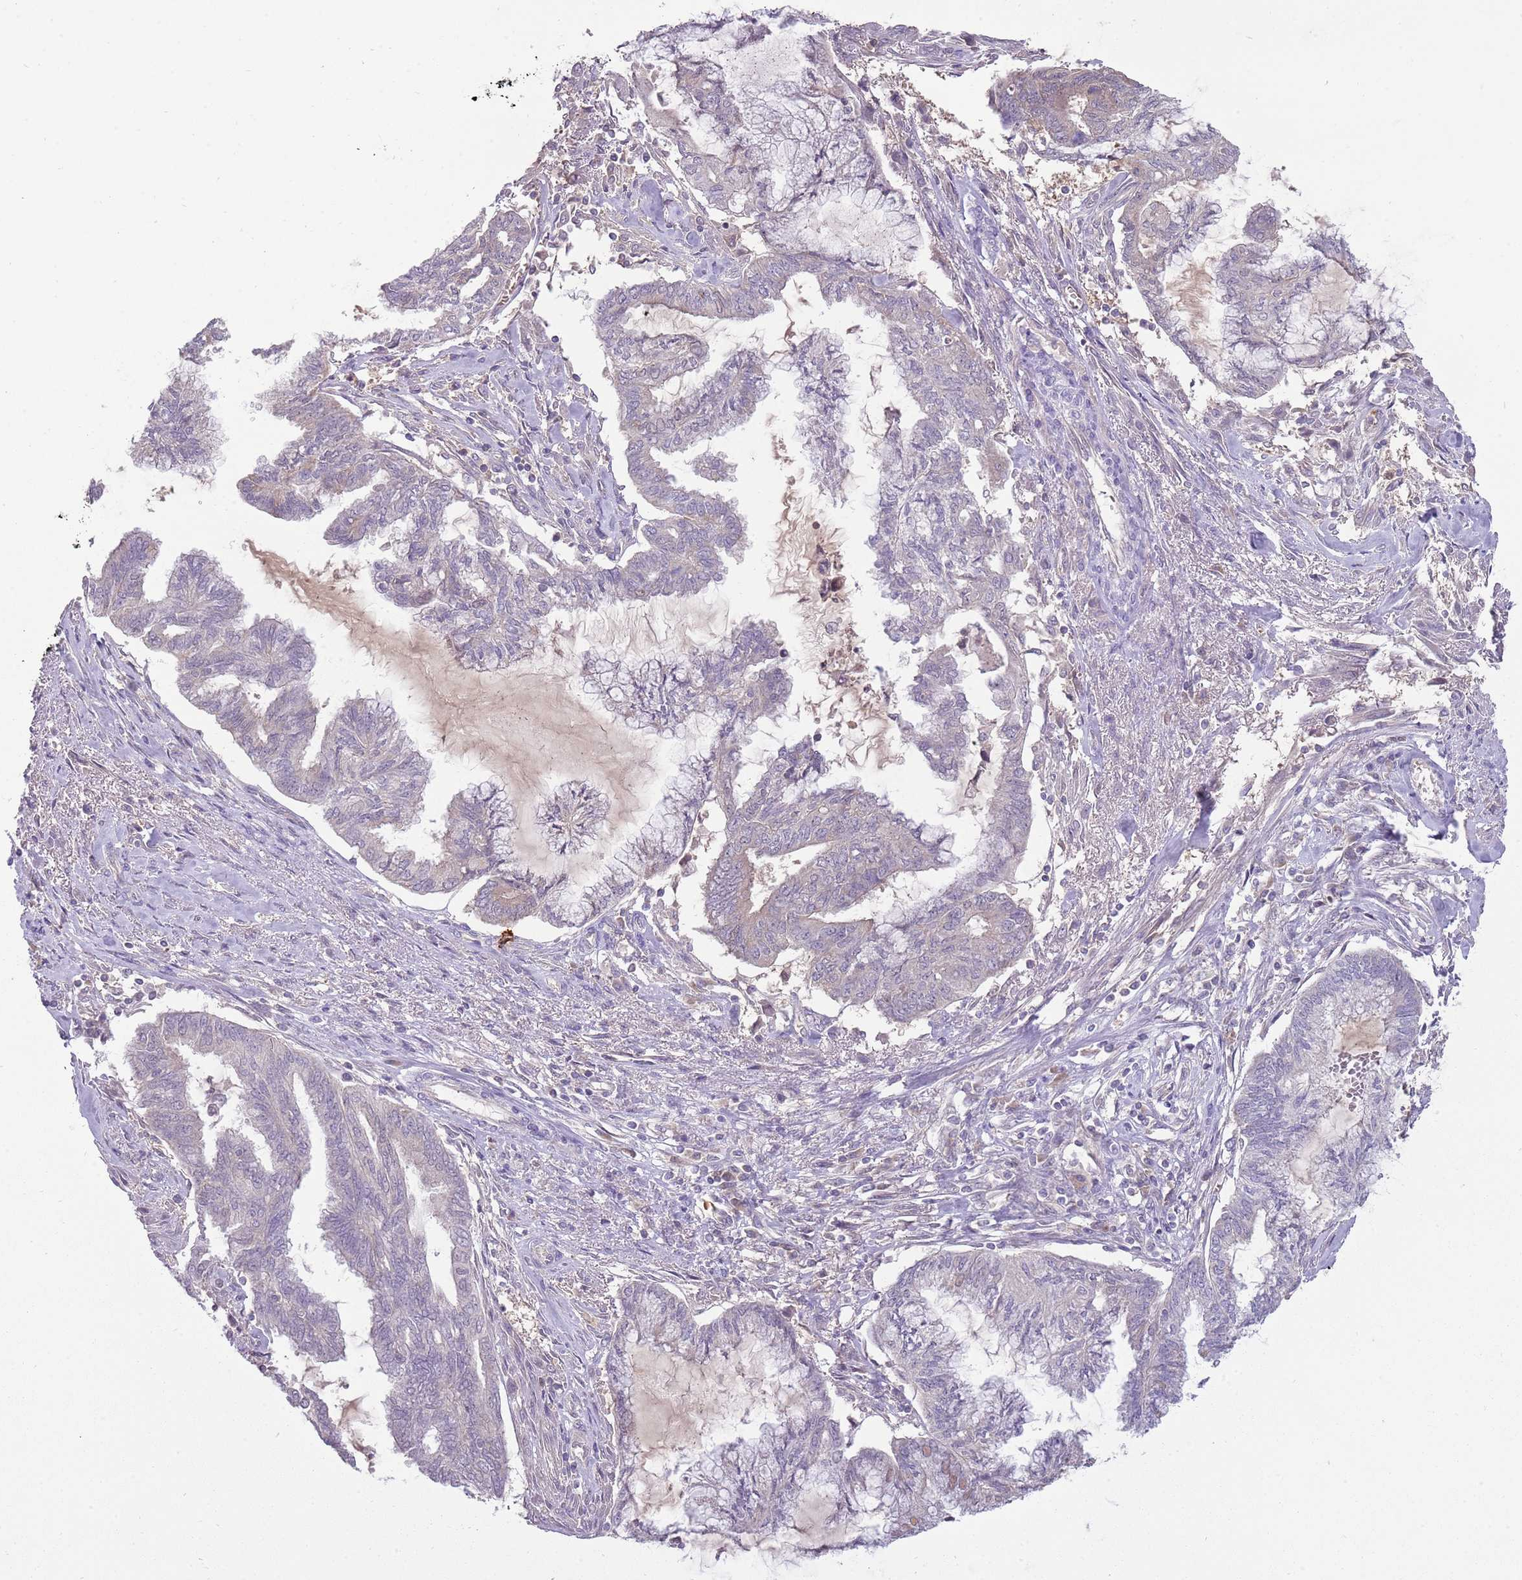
{"staining": {"intensity": "negative", "quantity": "none", "location": "none"}, "tissue": "endometrial cancer", "cell_type": "Tumor cells", "image_type": "cancer", "snomed": [{"axis": "morphology", "description": "Adenocarcinoma, NOS"}, {"axis": "topography", "description": "Endometrium"}], "caption": "DAB immunohistochemical staining of endometrial adenocarcinoma reveals no significant positivity in tumor cells. (DAB immunohistochemistry, high magnification).", "gene": "NBPF6", "patient": {"sex": "female", "age": 86}}